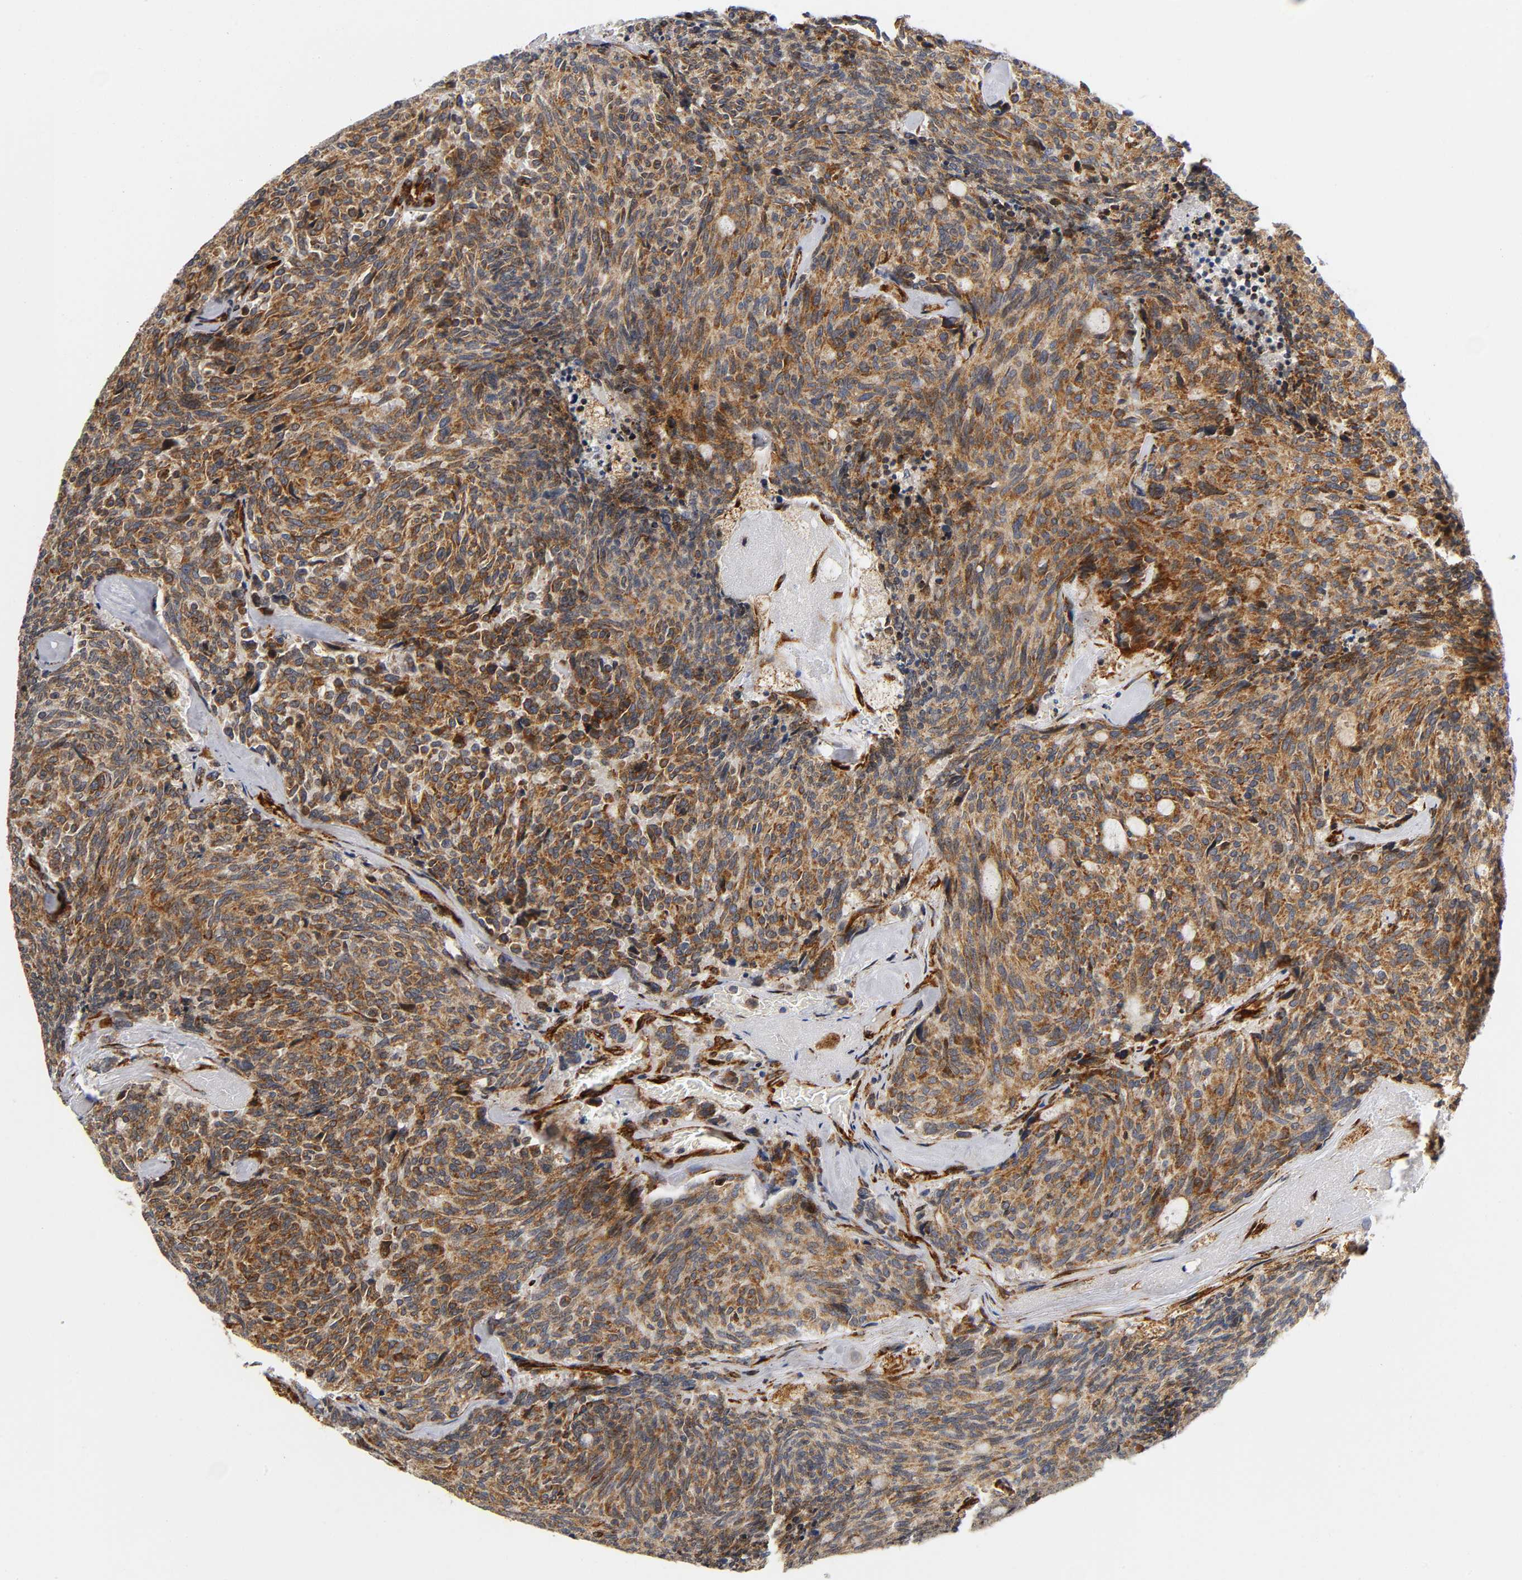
{"staining": {"intensity": "moderate", "quantity": ">75%", "location": "cytoplasmic/membranous"}, "tissue": "carcinoid", "cell_type": "Tumor cells", "image_type": "cancer", "snomed": [{"axis": "morphology", "description": "Carcinoid, malignant, NOS"}, {"axis": "topography", "description": "Pancreas"}], "caption": "A brown stain labels moderate cytoplasmic/membranous staining of a protein in carcinoid (malignant) tumor cells. (Brightfield microscopy of DAB IHC at high magnification).", "gene": "SOS2", "patient": {"sex": "female", "age": 54}}